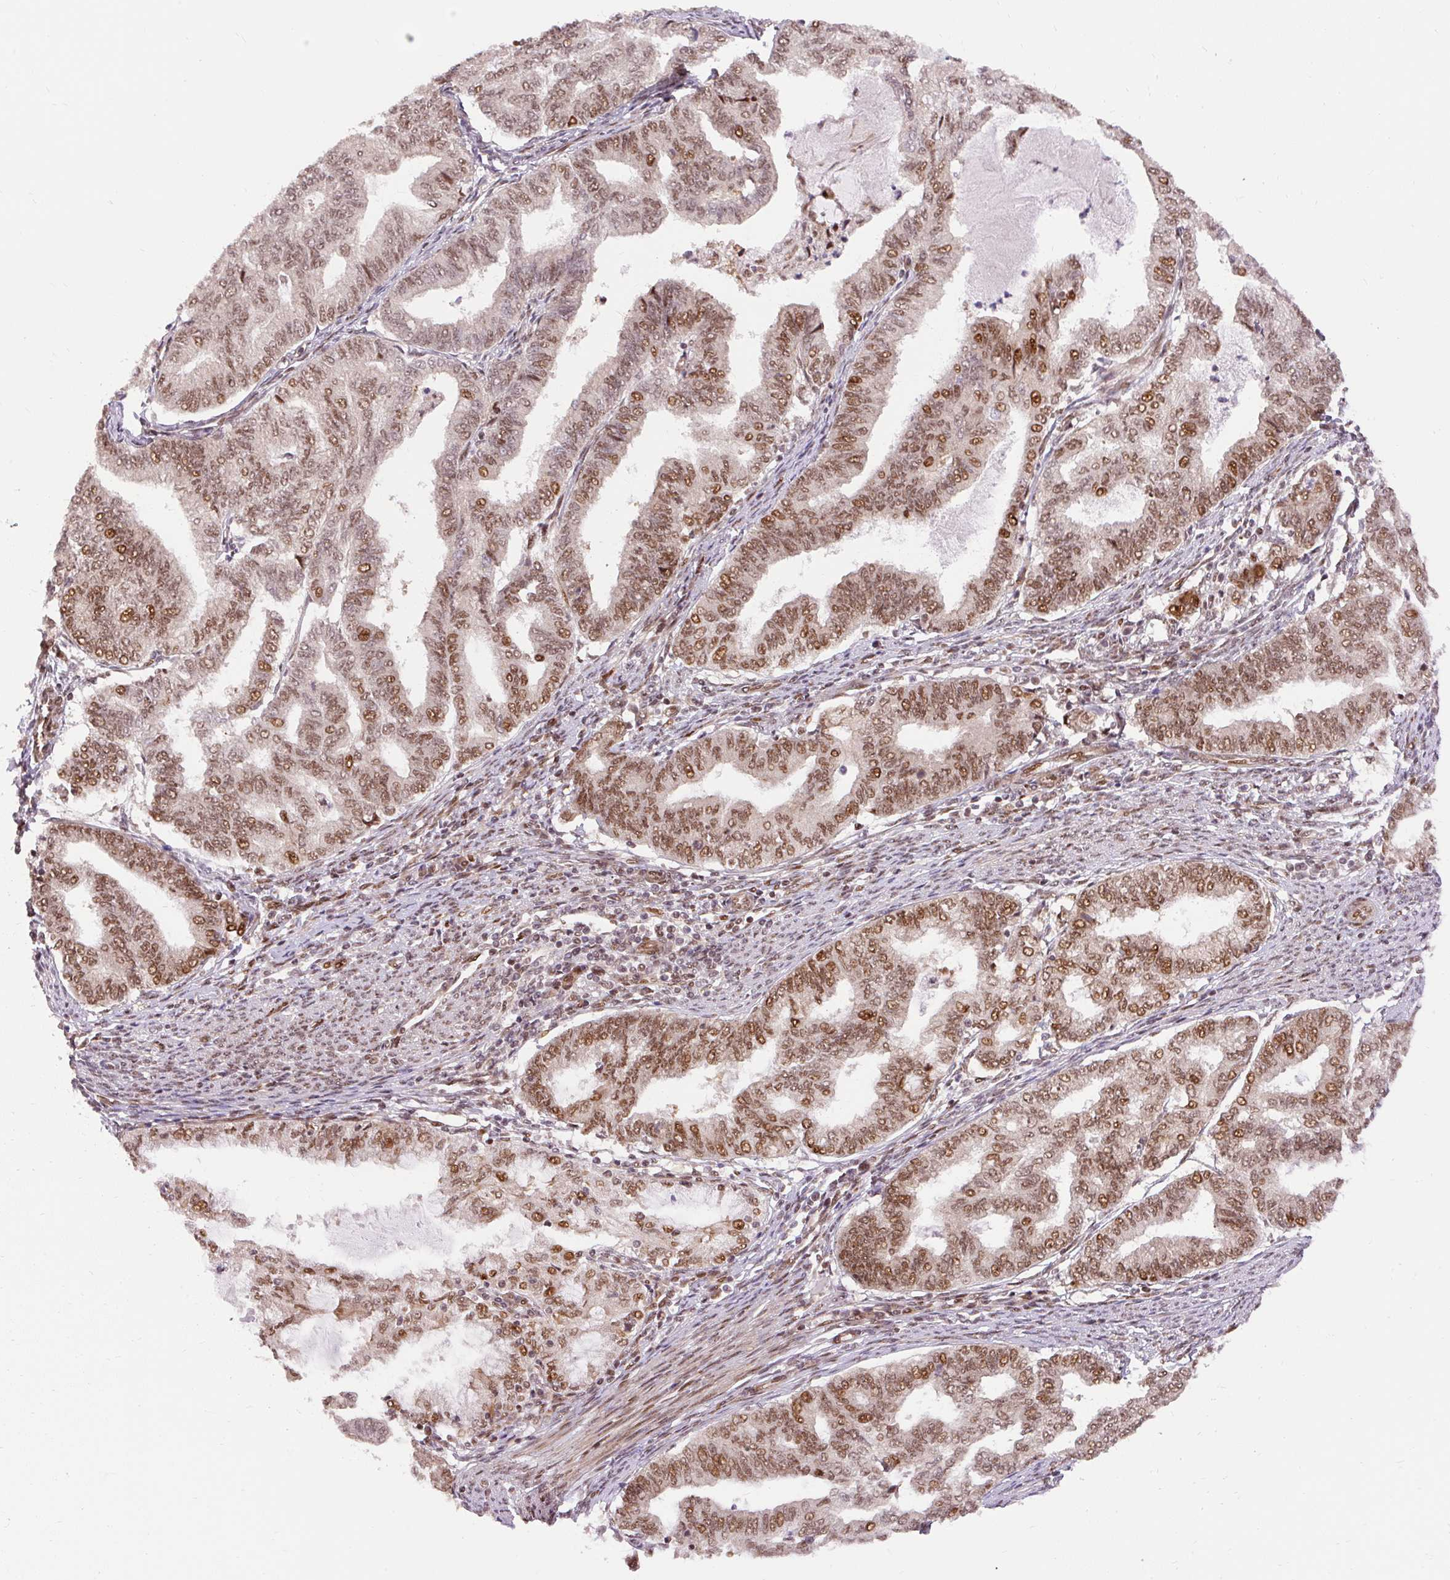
{"staining": {"intensity": "moderate", "quantity": ">75%", "location": "nuclear"}, "tissue": "endometrial cancer", "cell_type": "Tumor cells", "image_type": "cancer", "snomed": [{"axis": "morphology", "description": "Adenocarcinoma, NOS"}, {"axis": "topography", "description": "Endometrium"}], "caption": "High-power microscopy captured an IHC micrograph of endometrial cancer, revealing moderate nuclear expression in about >75% of tumor cells. (Brightfield microscopy of DAB IHC at high magnification).", "gene": "MECOM", "patient": {"sex": "female", "age": 79}}